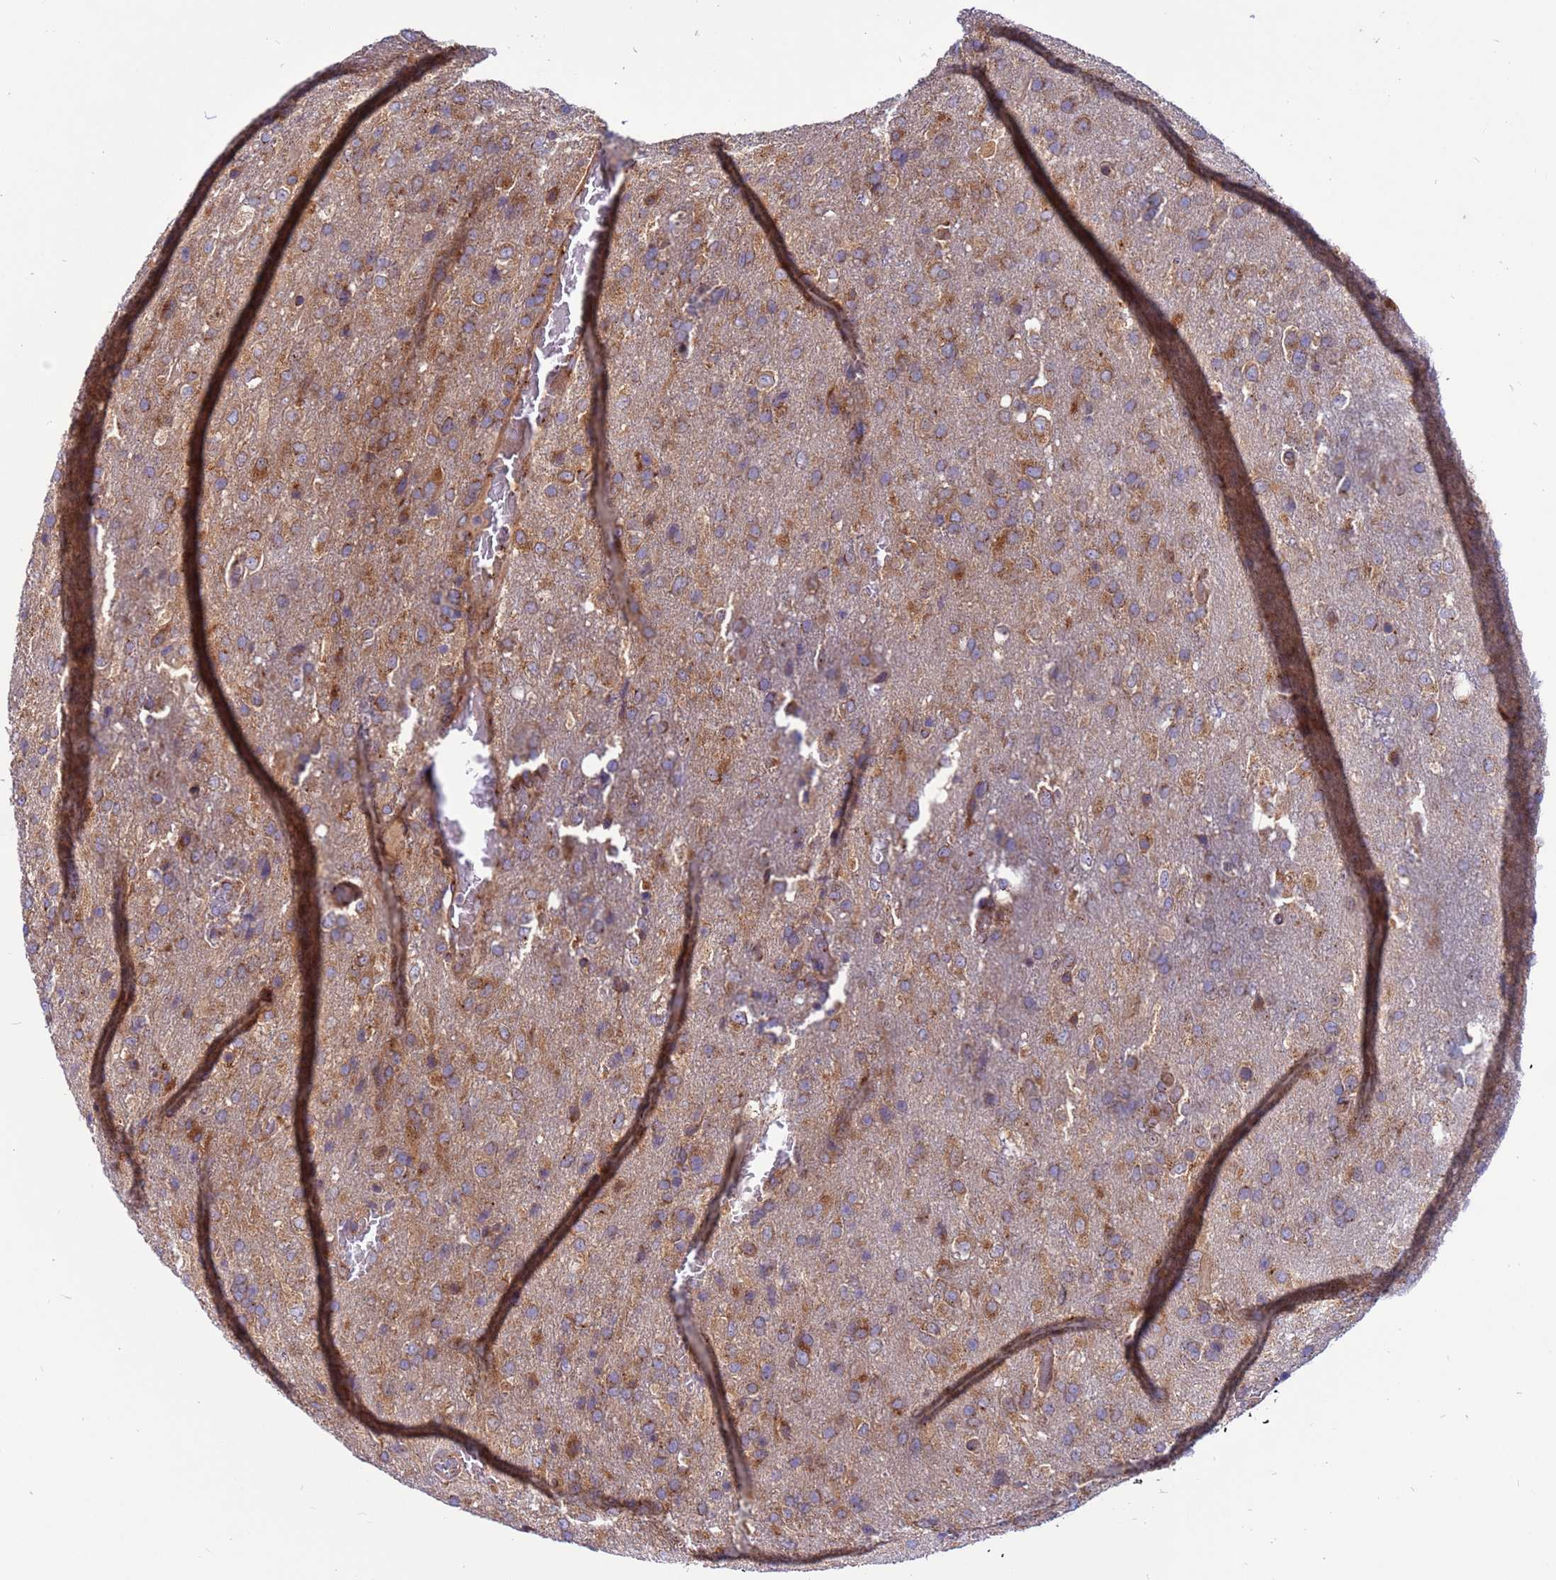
{"staining": {"intensity": "moderate", "quantity": "25%-75%", "location": "cytoplasmic/membranous"}, "tissue": "glioma", "cell_type": "Tumor cells", "image_type": "cancer", "snomed": [{"axis": "morphology", "description": "Glioma, malignant, High grade"}, {"axis": "topography", "description": "Brain"}], "caption": "Immunohistochemical staining of malignant high-grade glioma demonstrates moderate cytoplasmic/membranous protein expression in about 25%-75% of tumor cells.", "gene": "ZC3HAV1", "patient": {"sex": "female", "age": 74}}